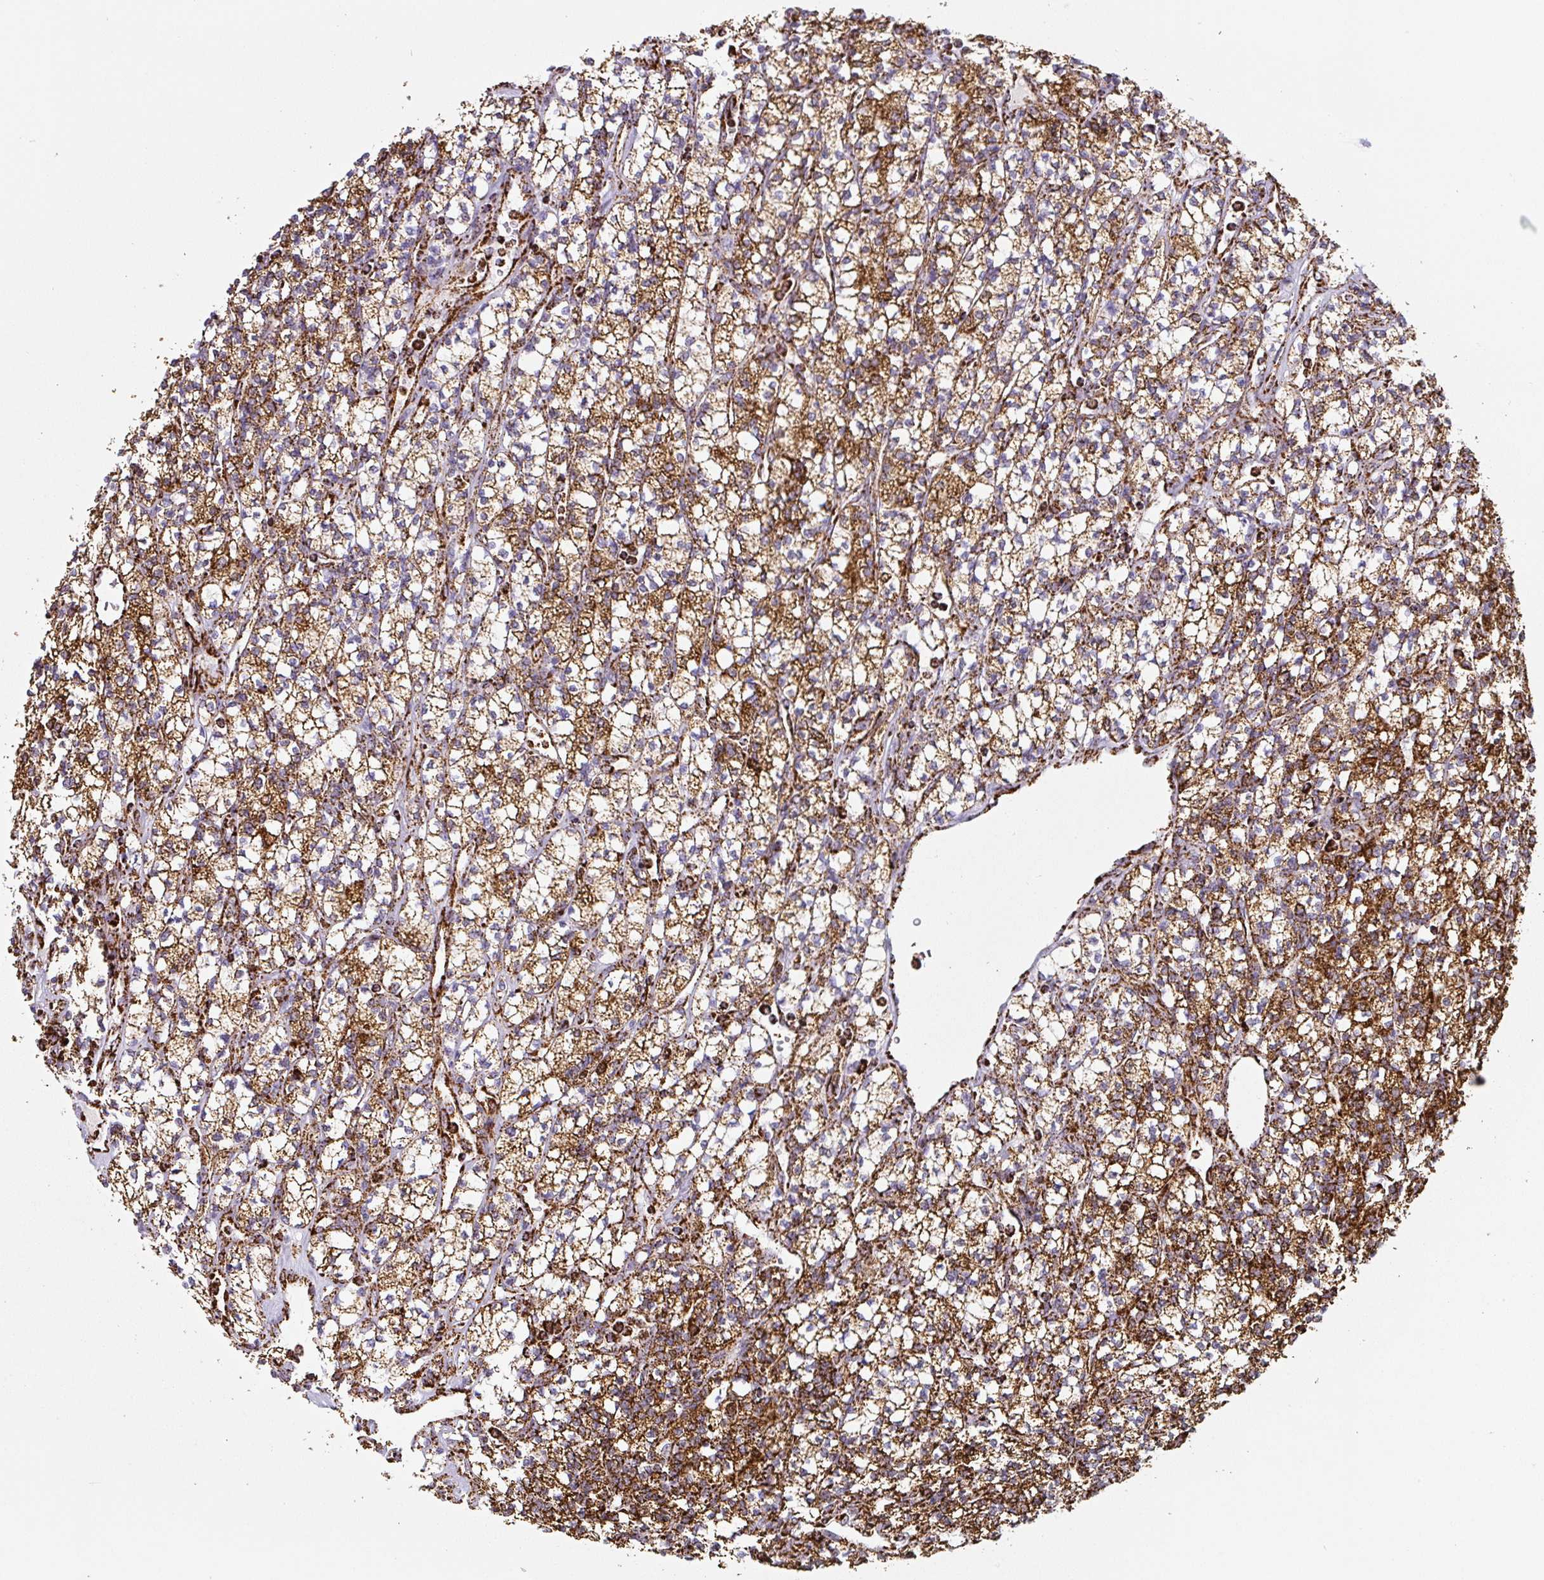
{"staining": {"intensity": "strong", "quantity": ">75%", "location": "cytoplasmic/membranous"}, "tissue": "renal cancer", "cell_type": "Tumor cells", "image_type": "cancer", "snomed": [{"axis": "morphology", "description": "Adenocarcinoma, NOS"}, {"axis": "topography", "description": "Kidney"}], "caption": "Immunohistochemical staining of human renal adenocarcinoma exhibits strong cytoplasmic/membranous protein positivity in about >75% of tumor cells. (brown staining indicates protein expression, while blue staining denotes nuclei).", "gene": "ATP5F1A", "patient": {"sex": "male", "age": 77}}